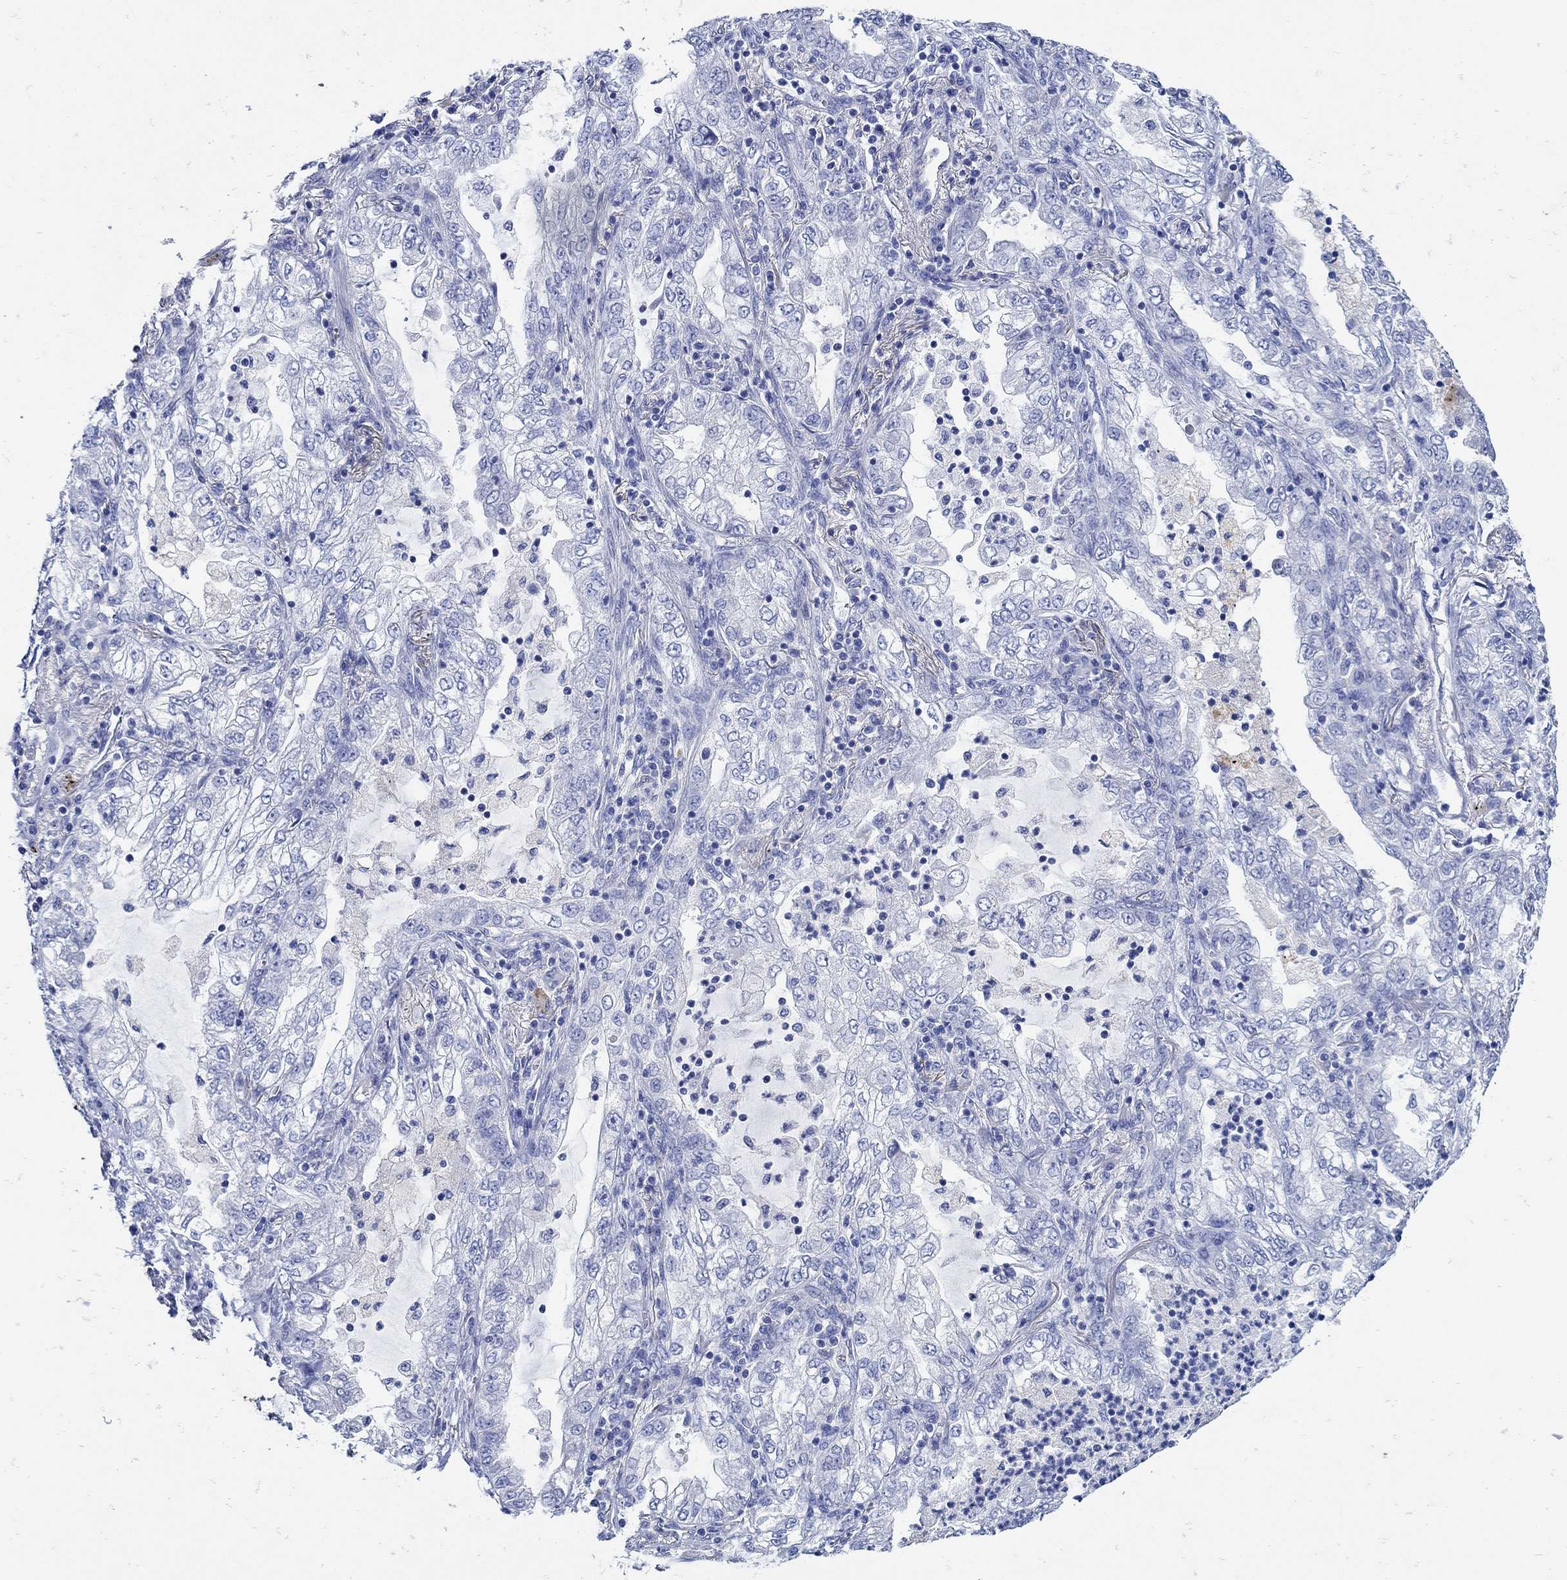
{"staining": {"intensity": "negative", "quantity": "none", "location": "none"}, "tissue": "lung cancer", "cell_type": "Tumor cells", "image_type": "cancer", "snomed": [{"axis": "morphology", "description": "Adenocarcinoma, NOS"}, {"axis": "topography", "description": "Lung"}], "caption": "Adenocarcinoma (lung) was stained to show a protein in brown. There is no significant expression in tumor cells. Brightfield microscopy of immunohistochemistry stained with DAB (3,3'-diaminobenzidine) (brown) and hematoxylin (blue), captured at high magnification.", "gene": "NOS1", "patient": {"sex": "female", "age": 73}}